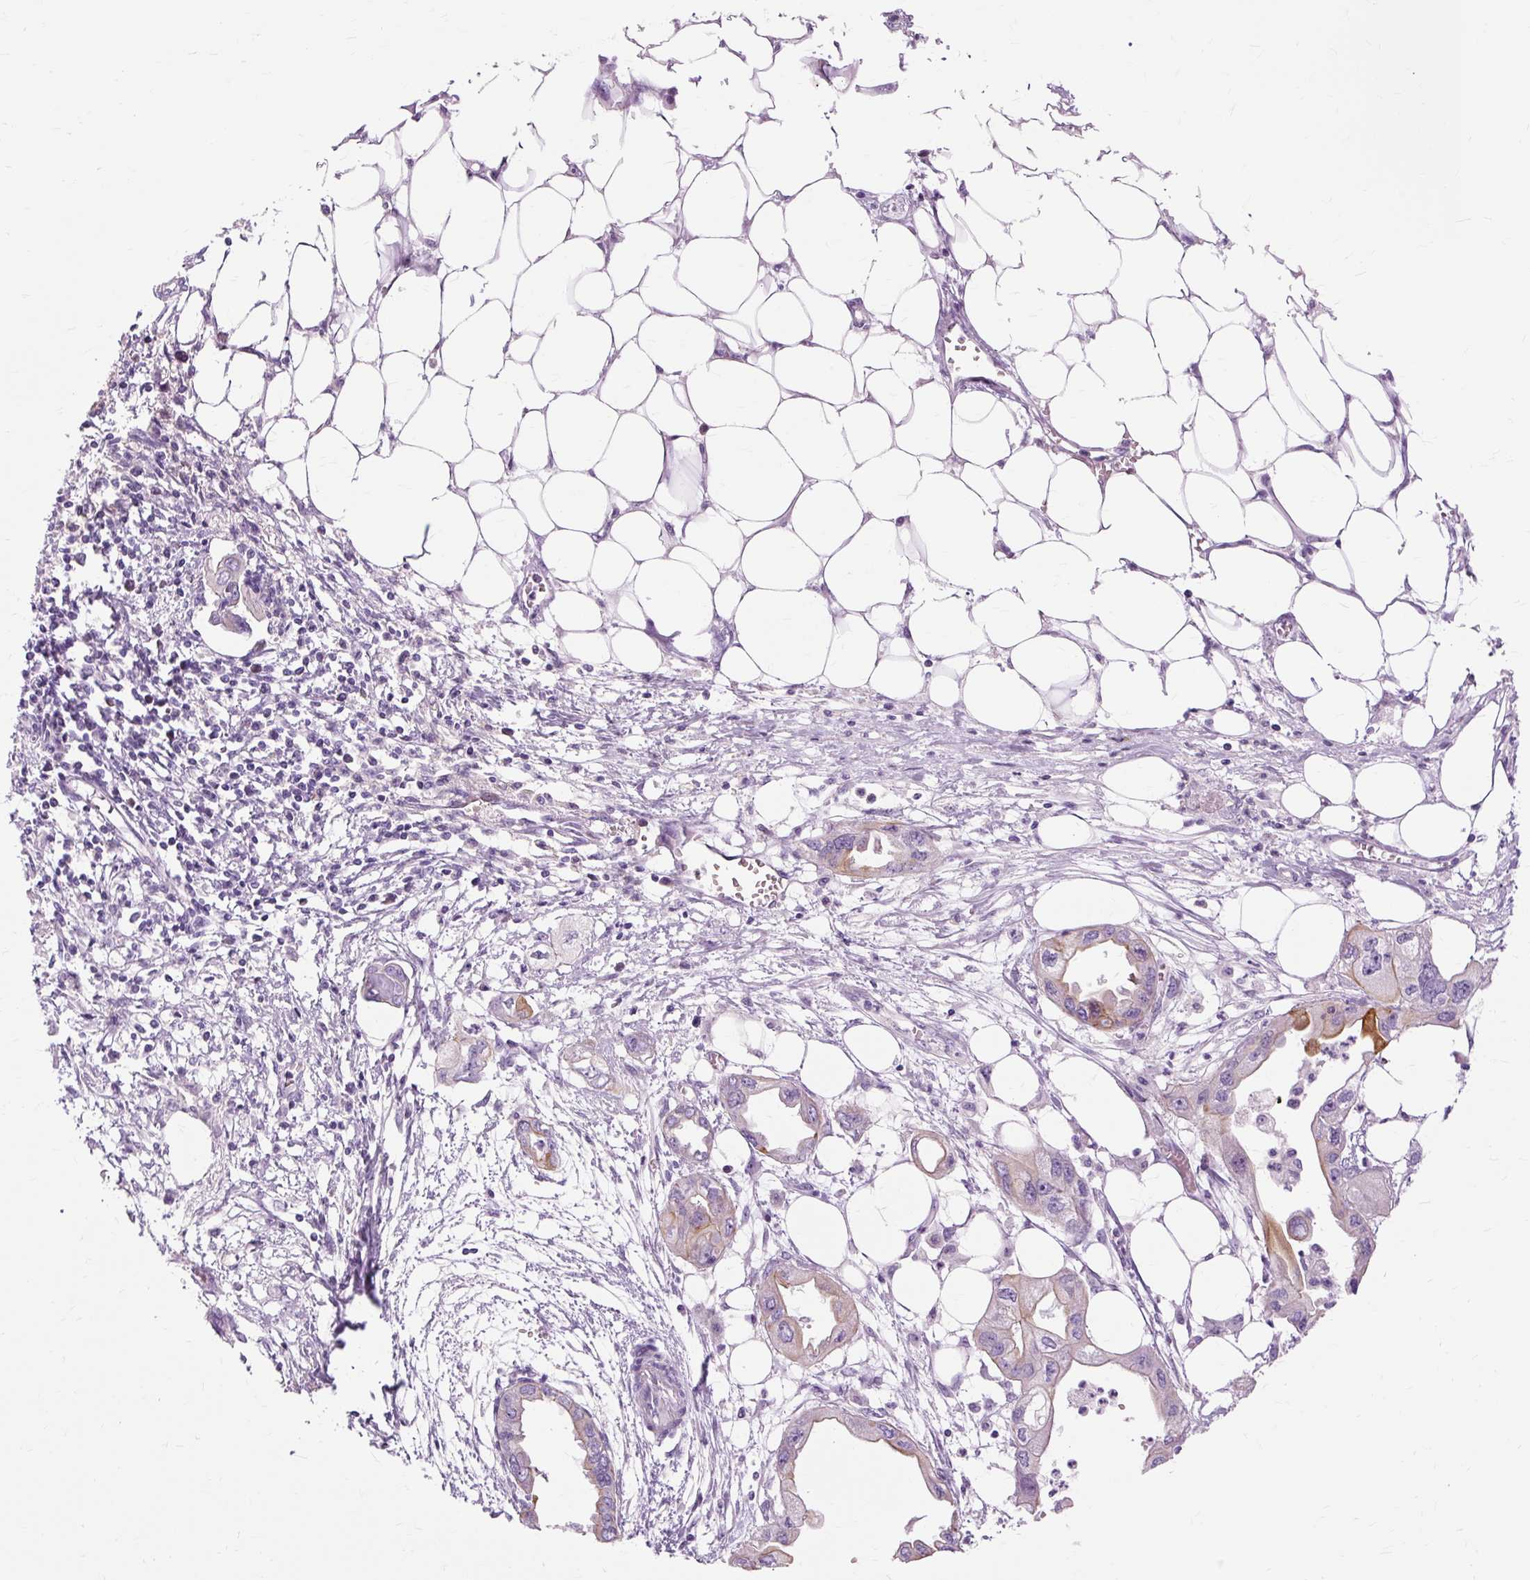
{"staining": {"intensity": "moderate", "quantity": "<25%", "location": "cytoplasmic/membranous"}, "tissue": "endometrial cancer", "cell_type": "Tumor cells", "image_type": "cancer", "snomed": [{"axis": "morphology", "description": "Adenocarcinoma, NOS"}, {"axis": "morphology", "description": "Adenocarcinoma, metastatic, NOS"}, {"axis": "topography", "description": "Adipose tissue"}, {"axis": "topography", "description": "Endometrium"}], "caption": "Immunohistochemistry micrograph of neoplastic tissue: endometrial adenocarcinoma stained using immunohistochemistry shows low levels of moderate protein expression localized specifically in the cytoplasmic/membranous of tumor cells, appearing as a cytoplasmic/membranous brown color.", "gene": "DCTN4", "patient": {"sex": "female", "age": 67}}